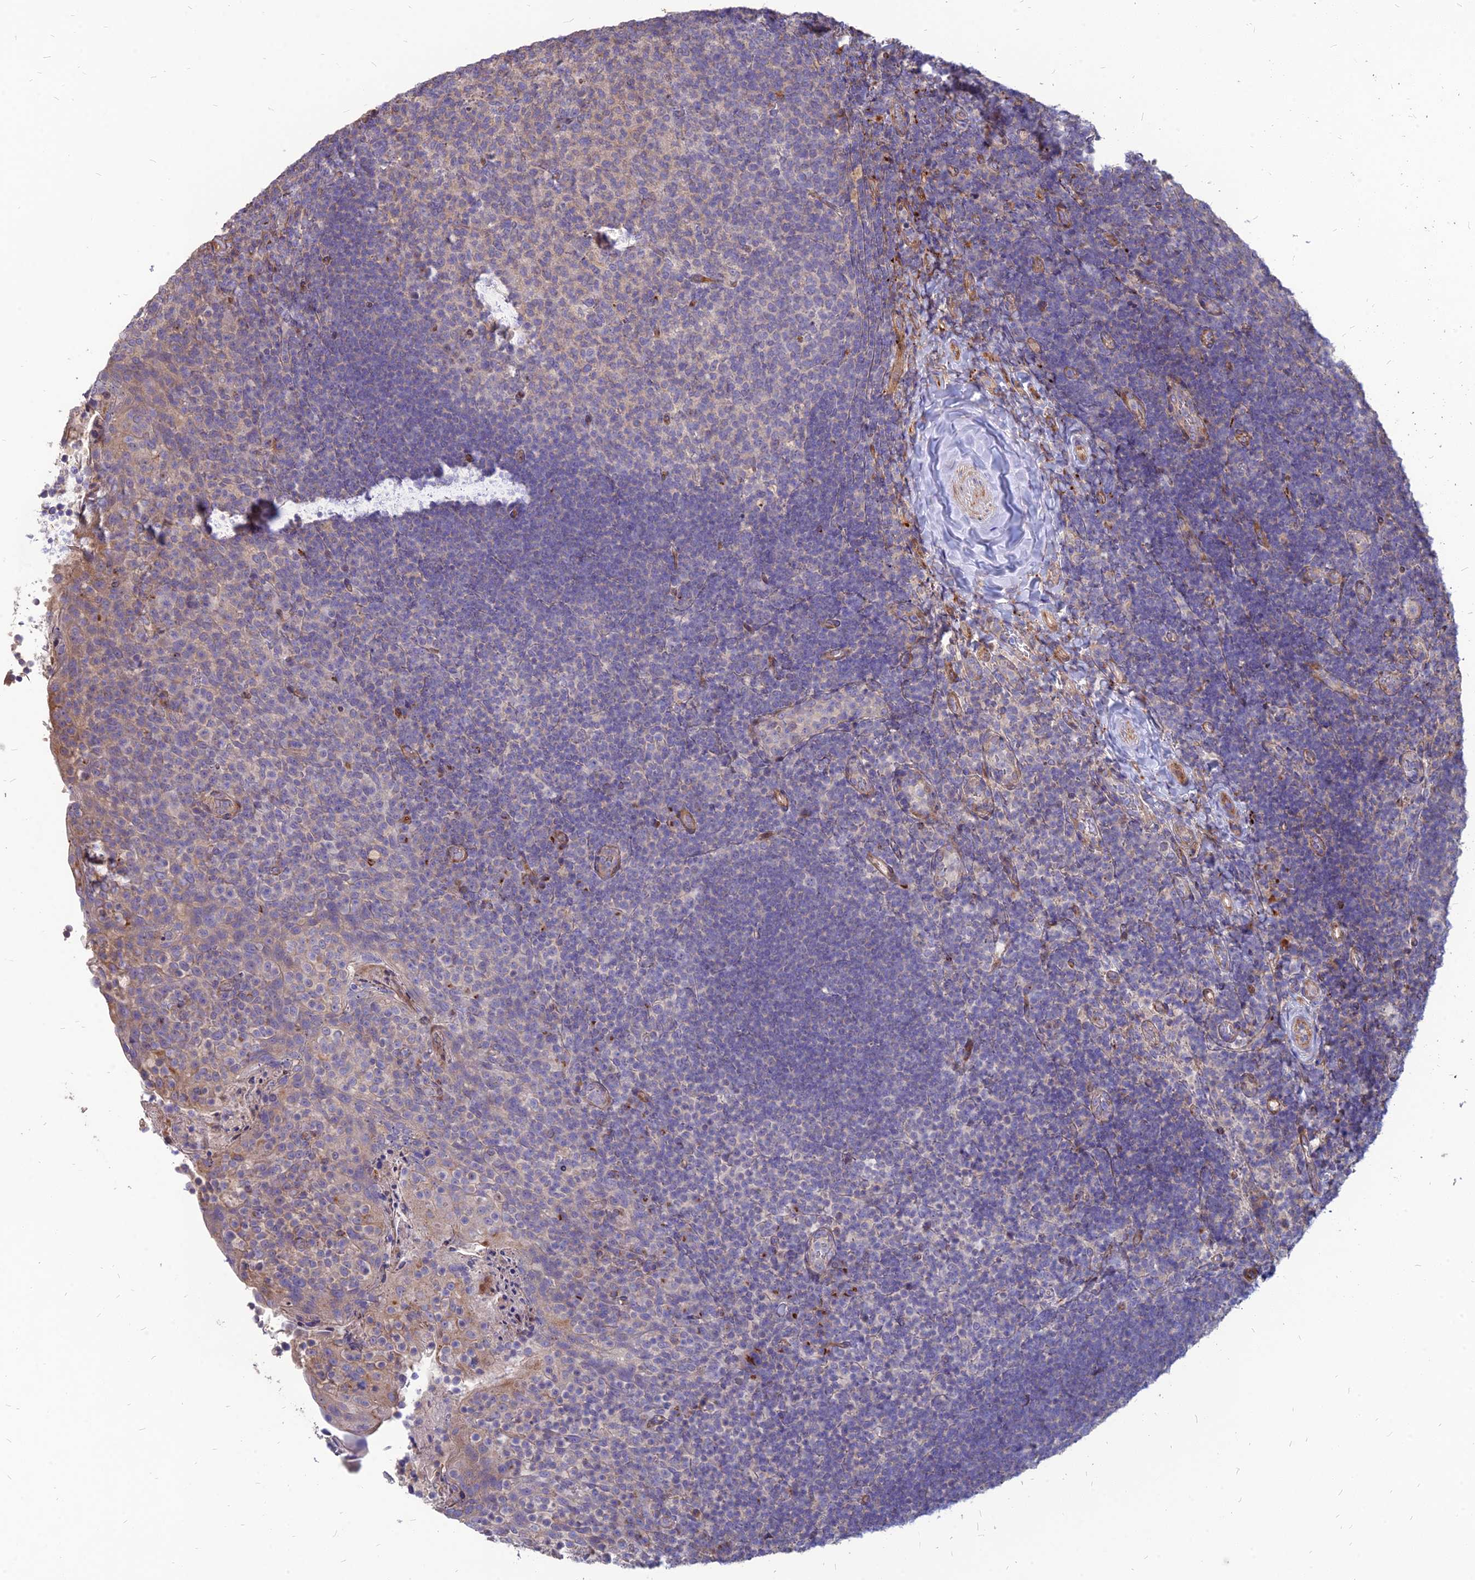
{"staining": {"intensity": "weak", "quantity": "<25%", "location": "cytoplasmic/membranous"}, "tissue": "tonsil", "cell_type": "Germinal center cells", "image_type": "normal", "snomed": [{"axis": "morphology", "description": "Normal tissue, NOS"}, {"axis": "topography", "description": "Tonsil"}], "caption": "Germinal center cells show no significant expression in normal tonsil. Brightfield microscopy of immunohistochemistry (IHC) stained with DAB (brown) and hematoxylin (blue), captured at high magnification.", "gene": "ST3GAL6", "patient": {"sex": "female", "age": 10}}